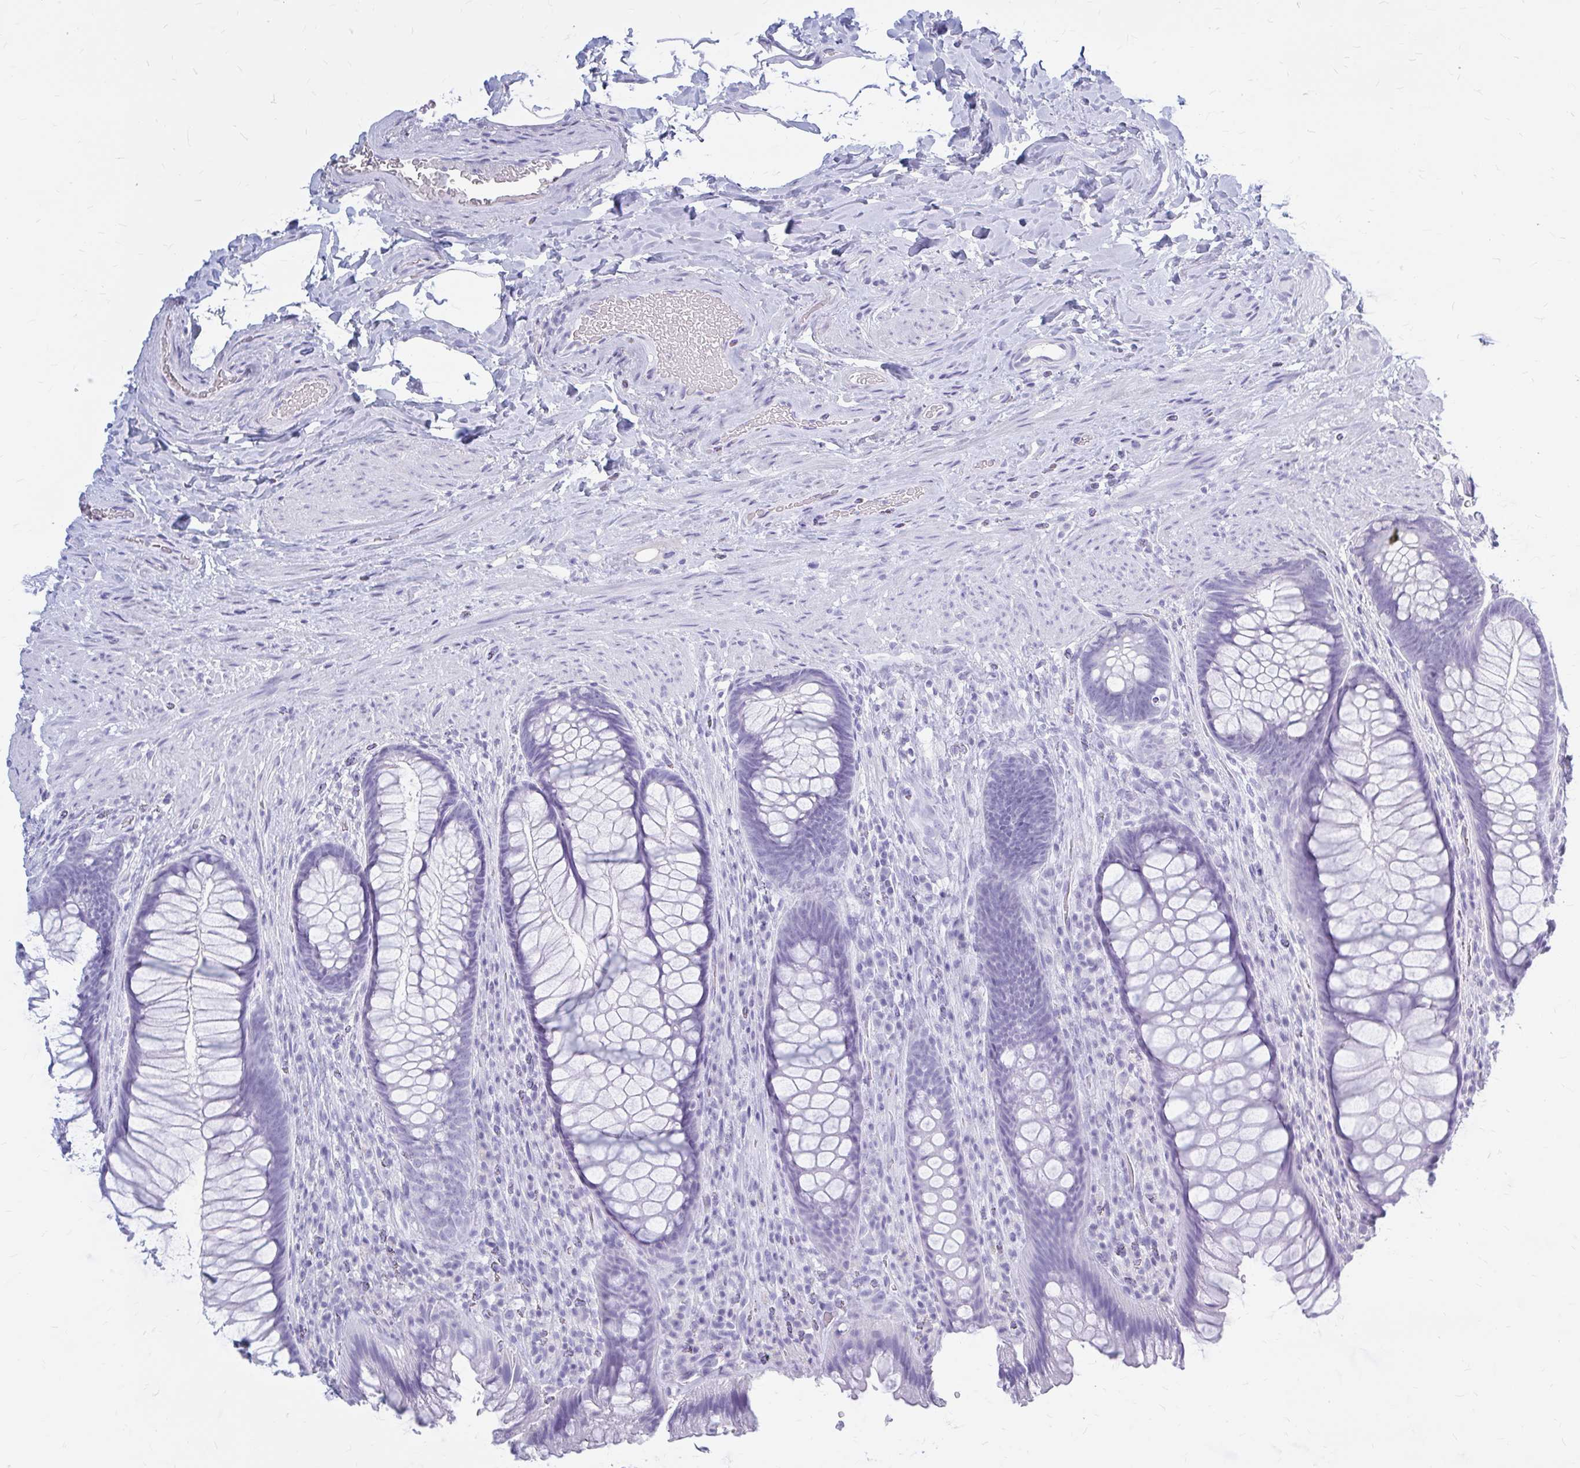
{"staining": {"intensity": "negative", "quantity": "none", "location": "none"}, "tissue": "rectum", "cell_type": "Glandular cells", "image_type": "normal", "snomed": [{"axis": "morphology", "description": "Normal tissue, NOS"}, {"axis": "topography", "description": "Rectum"}], "caption": "High power microscopy micrograph of an IHC histopathology image of benign rectum, revealing no significant expression in glandular cells.", "gene": "KLHDC7A", "patient": {"sex": "male", "age": 53}}